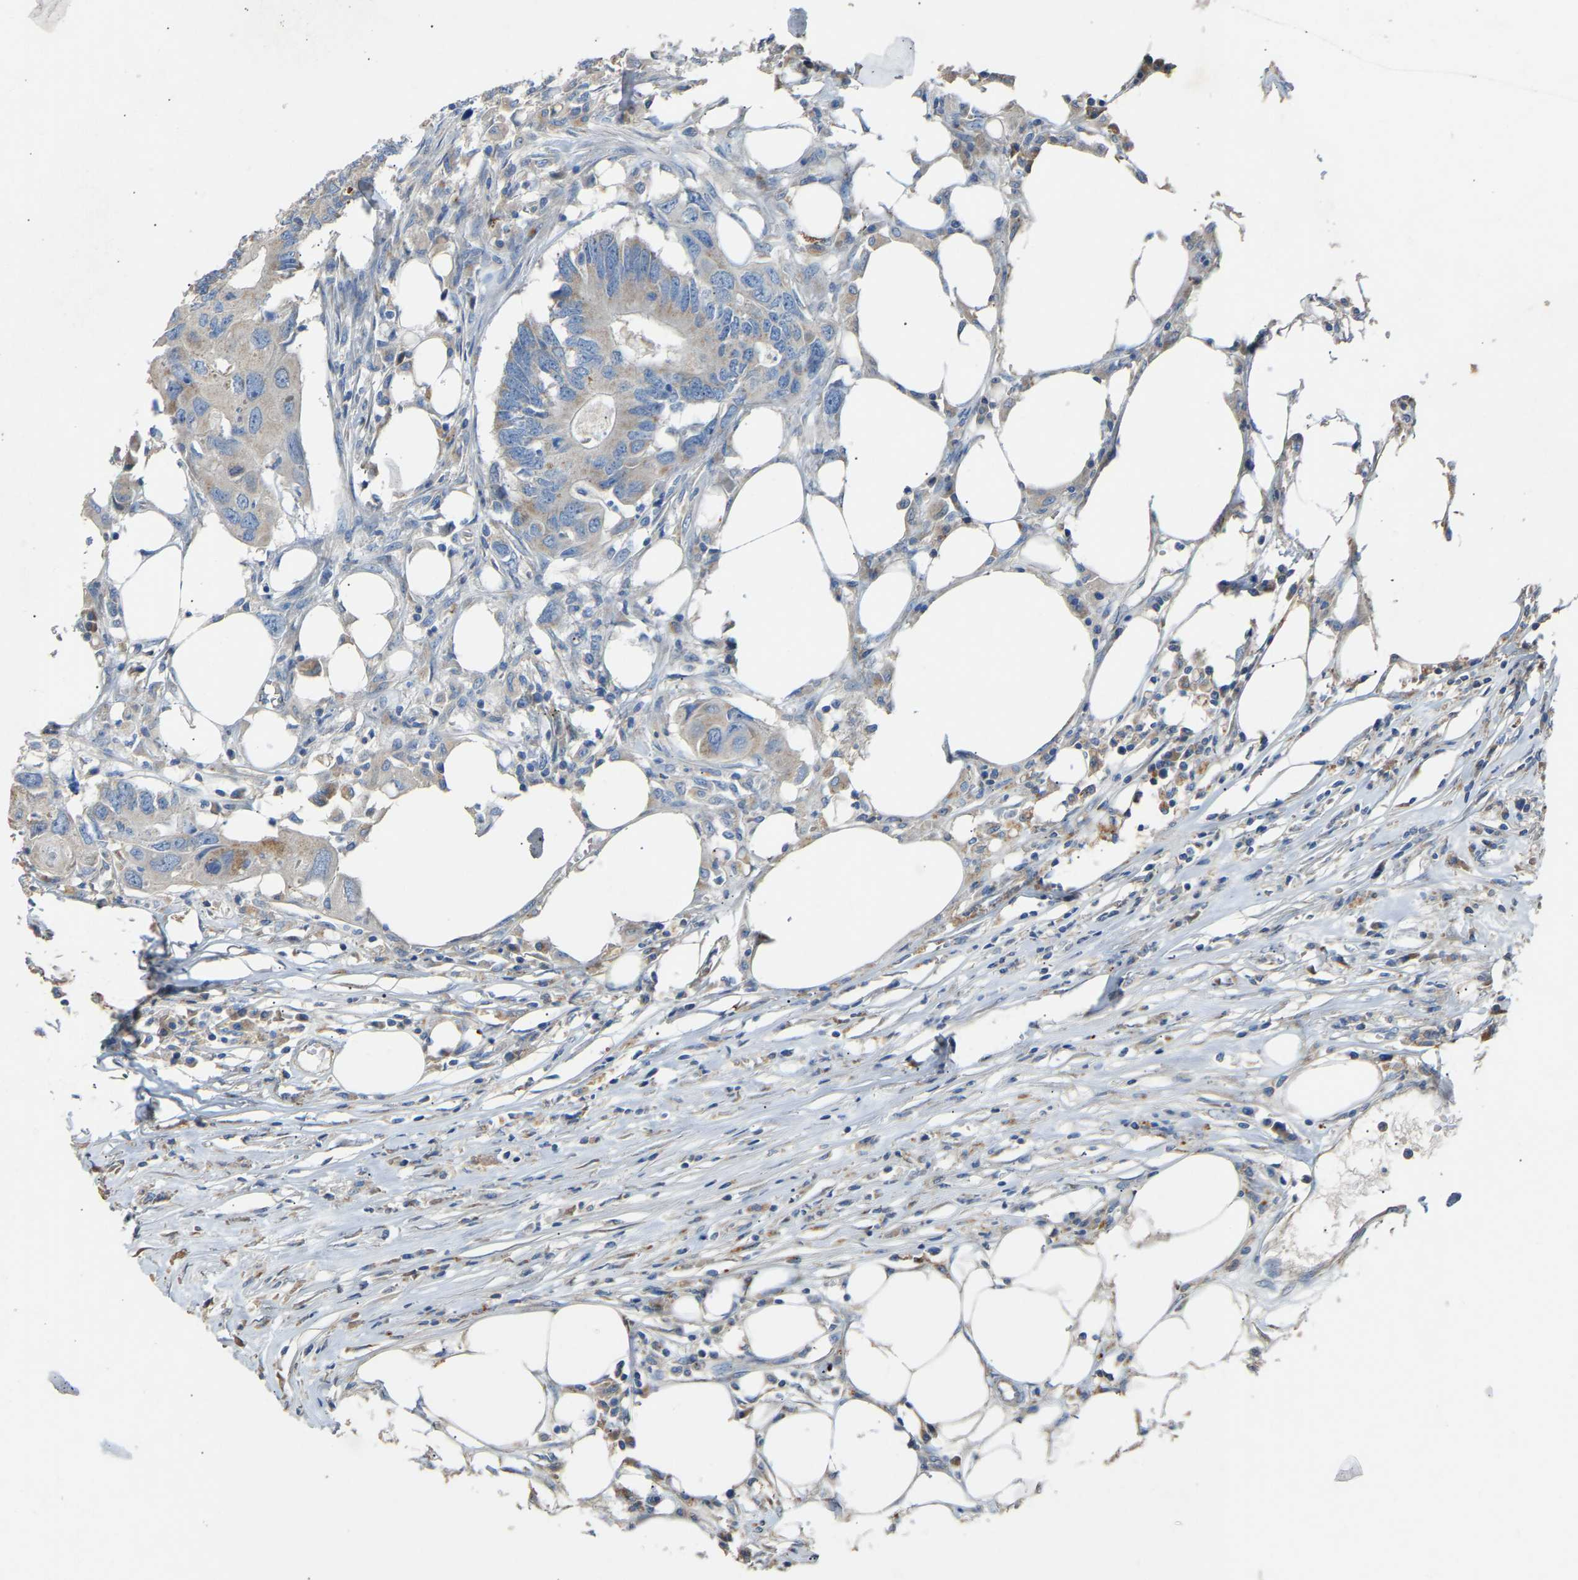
{"staining": {"intensity": "negative", "quantity": "none", "location": "none"}, "tissue": "colorectal cancer", "cell_type": "Tumor cells", "image_type": "cancer", "snomed": [{"axis": "morphology", "description": "Adenocarcinoma, NOS"}, {"axis": "topography", "description": "Colon"}], "caption": "Immunohistochemistry micrograph of colorectal cancer (adenocarcinoma) stained for a protein (brown), which displays no expression in tumor cells.", "gene": "RGP1", "patient": {"sex": "male", "age": 71}}